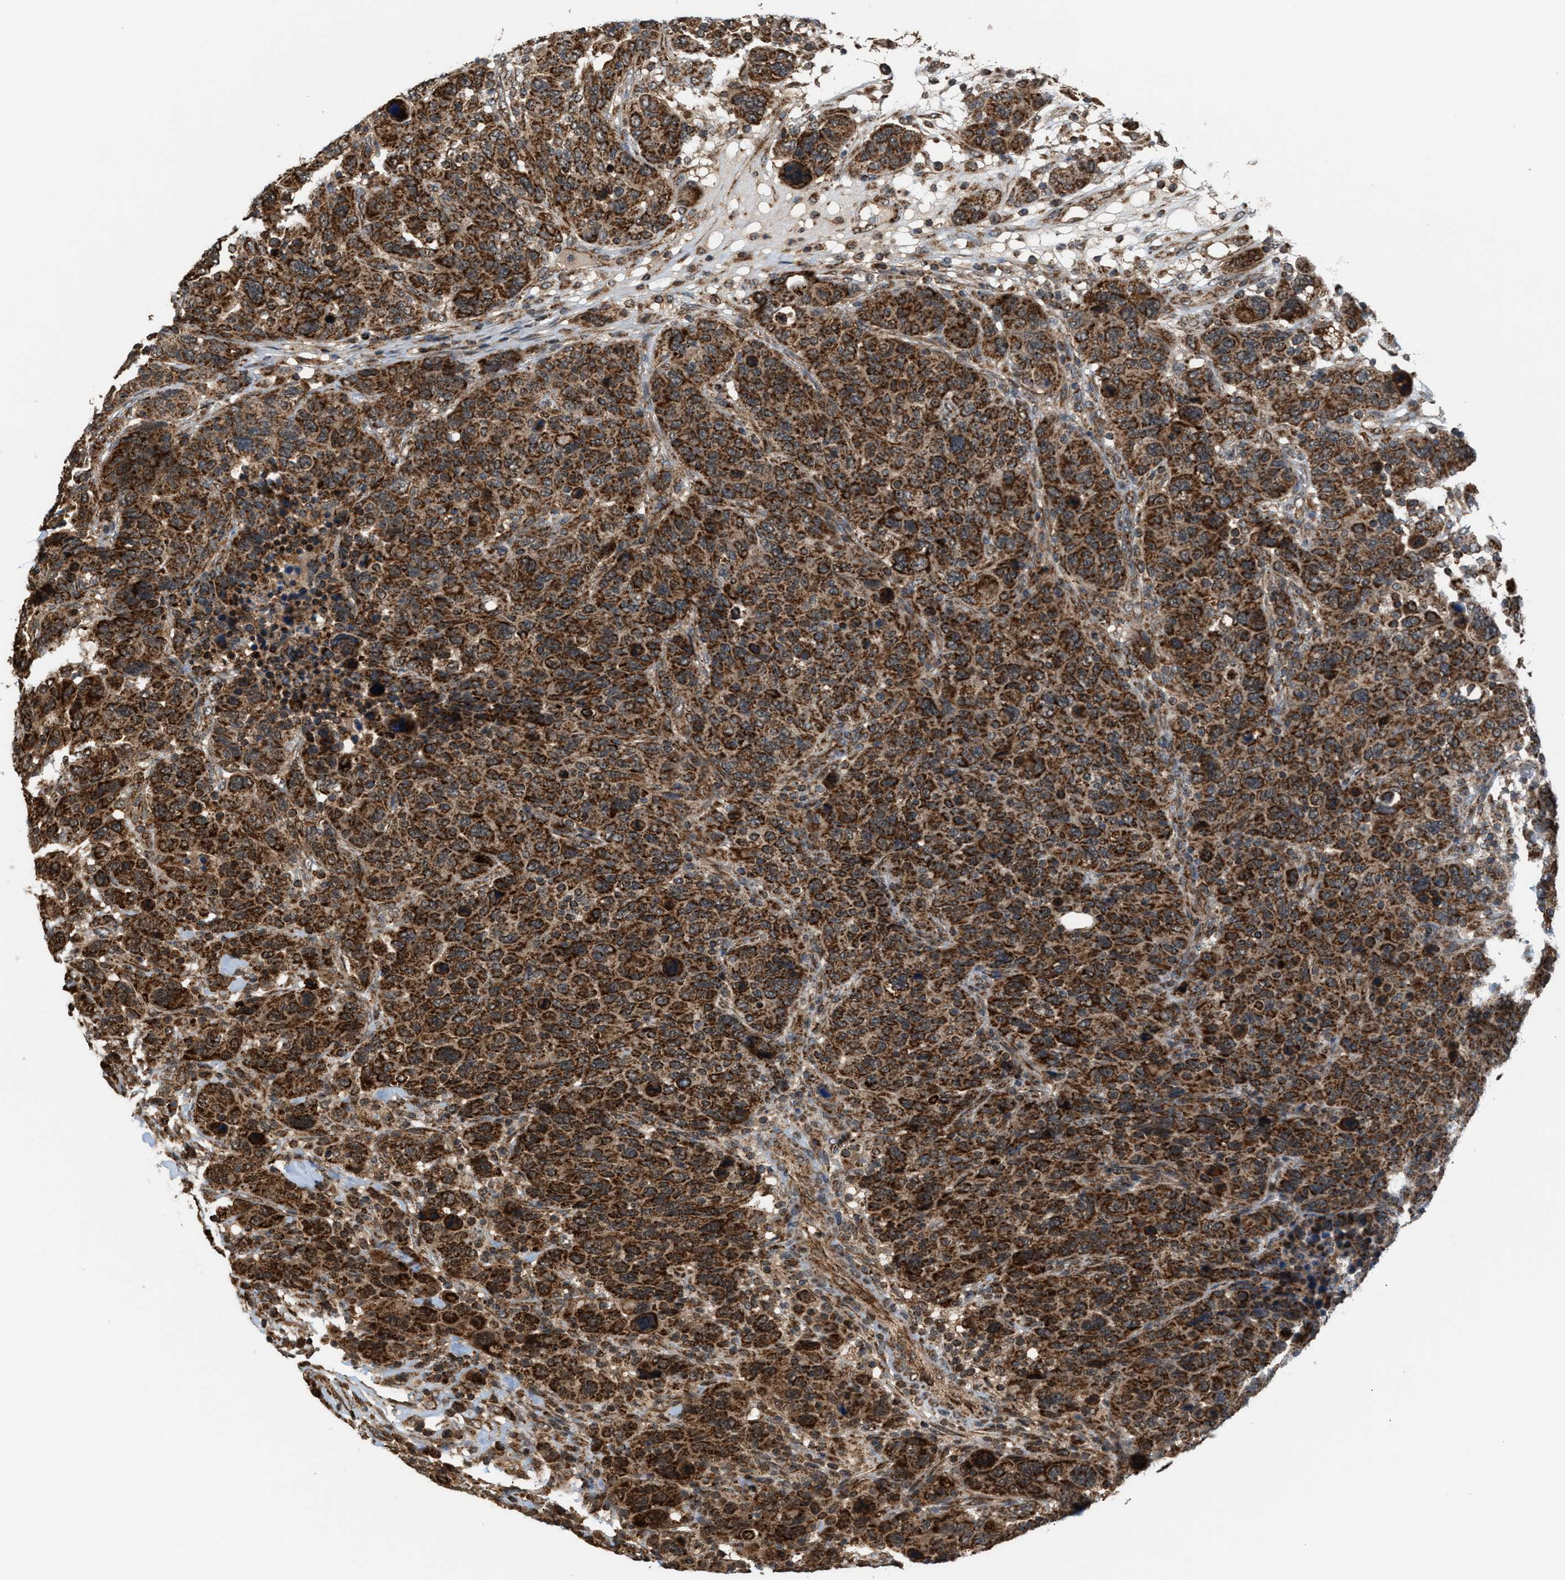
{"staining": {"intensity": "strong", "quantity": ">75%", "location": "cytoplasmic/membranous"}, "tissue": "breast cancer", "cell_type": "Tumor cells", "image_type": "cancer", "snomed": [{"axis": "morphology", "description": "Duct carcinoma"}, {"axis": "topography", "description": "Breast"}], "caption": "An immunohistochemistry micrograph of neoplastic tissue is shown. Protein staining in brown highlights strong cytoplasmic/membranous positivity in breast cancer within tumor cells.", "gene": "SGSM2", "patient": {"sex": "female", "age": 37}}